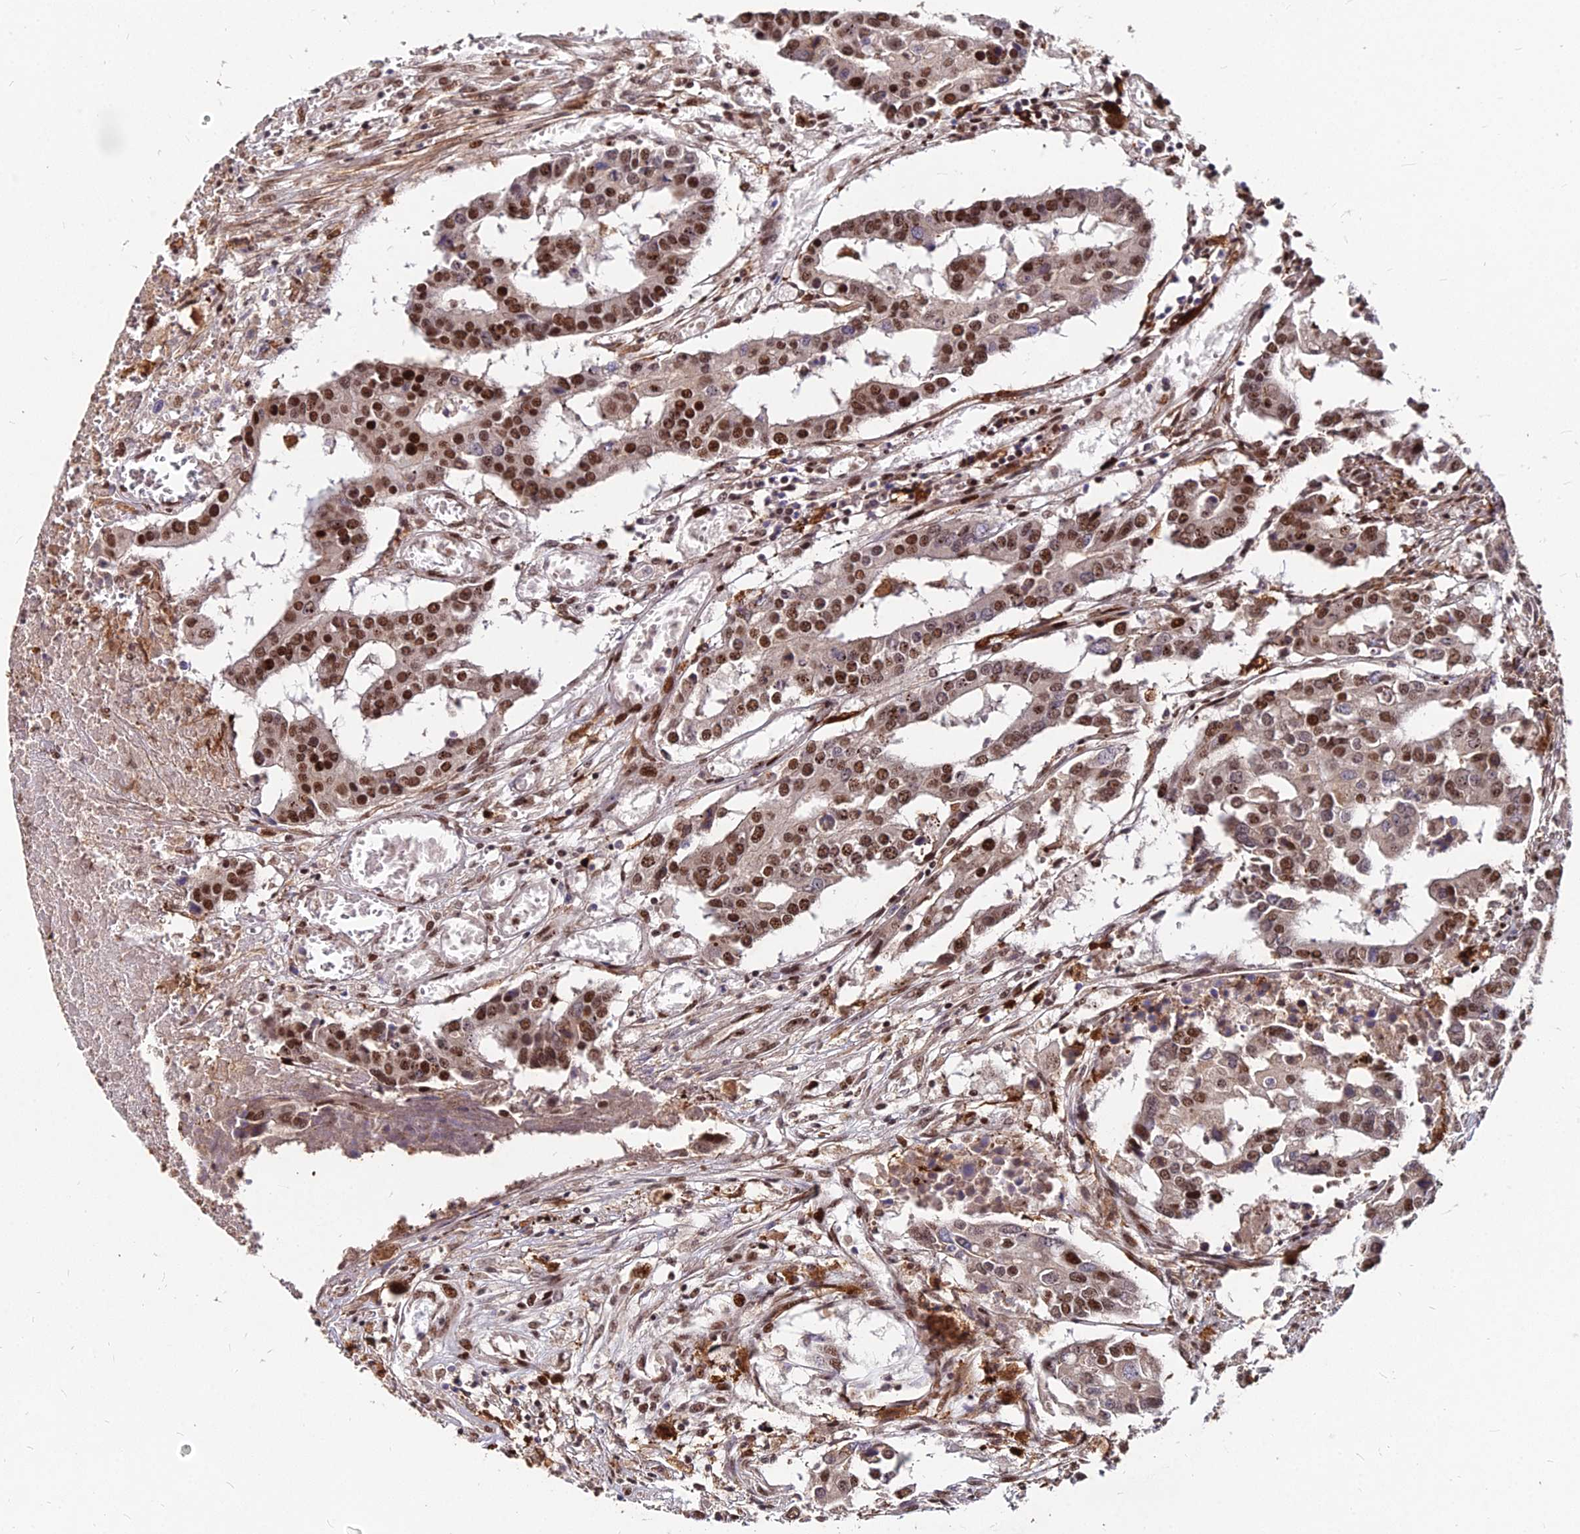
{"staining": {"intensity": "moderate", "quantity": ">75%", "location": "nuclear"}, "tissue": "colorectal cancer", "cell_type": "Tumor cells", "image_type": "cancer", "snomed": [{"axis": "morphology", "description": "Adenocarcinoma, NOS"}, {"axis": "topography", "description": "Colon"}], "caption": "Immunohistochemical staining of adenocarcinoma (colorectal) reveals medium levels of moderate nuclear staining in approximately >75% of tumor cells.", "gene": "ZBED4", "patient": {"sex": "male", "age": 77}}